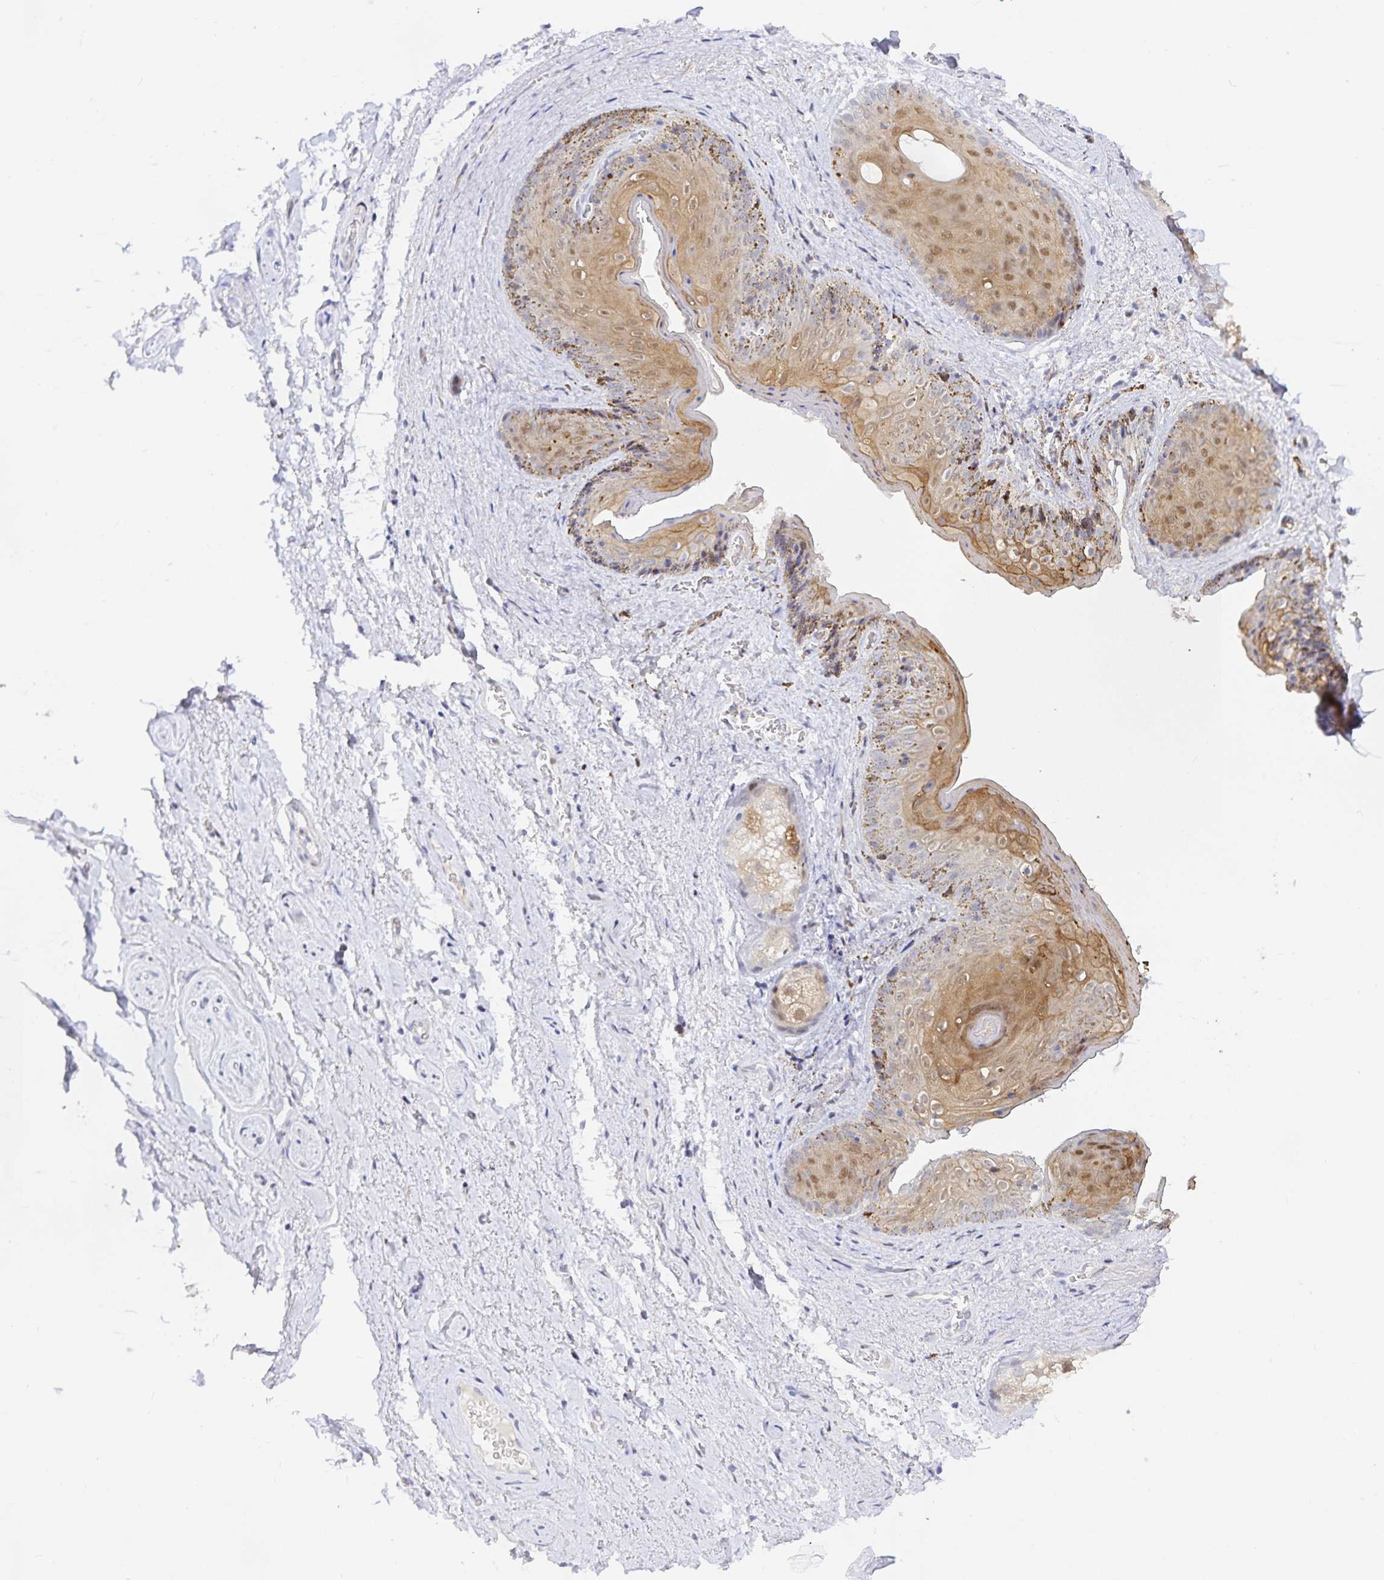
{"staining": {"intensity": "moderate", "quantity": "<25%", "location": "cytoplasmic/membranous,nuclear"}, "tissue": "vagina", "cell_type": "Squamous epithelial cells", "image_type": "normal", "snomed": [{"axis": "morphology", "description": "Normal tissue, NOS"}, {"axis": "topography", "description": "Vulva"}, {"axis": "topography", "description": "Vagina"}, {"axis": "topography", "description": "Peripheral nerve tissue"}], "caption": "This histopathology image displays IHC staining of unremarkable human vagina, with low moderate cytoplasmic/membranous,nuclear staining in approximately <25% of squamous epithelial cells.", "gene": "KBTBD13", "patient": {"sex": "female", "age": 66}}